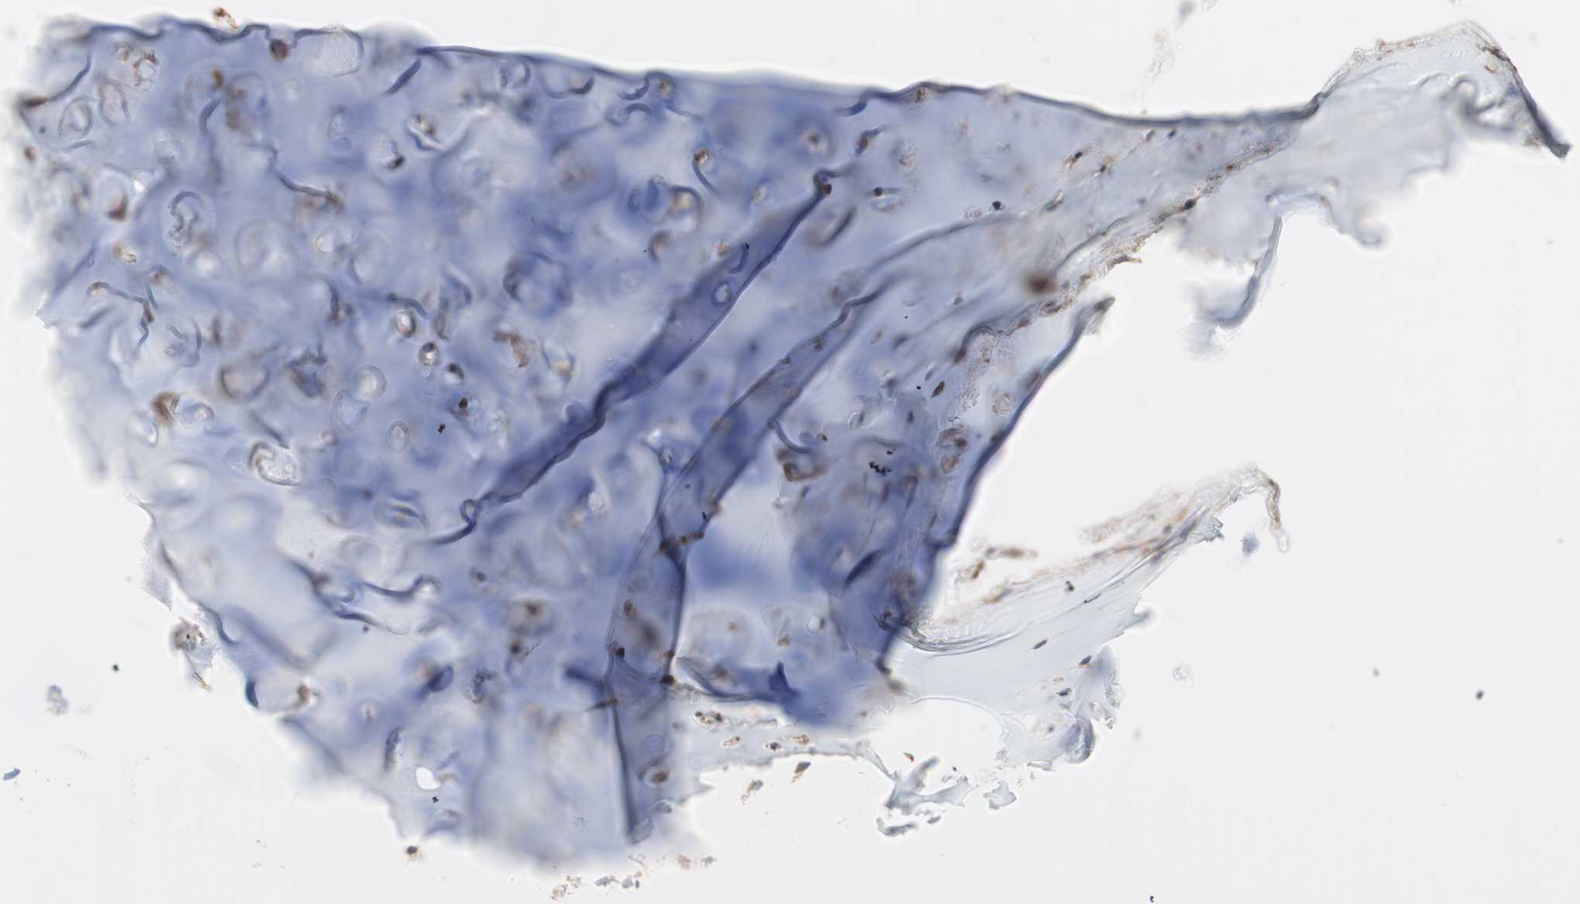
{"staining": {"intensity": "moderate", "quantity": ">75%", "location": "cytoplasmic/membranous"}, "tissue": "adipose tissue", "cell_type": "Adipocytes", "image_type": "normal", "snomed": [{"axis": "morphology", "description": "Normal tissue, NOS"}, {"axis": "topography", "description": "Cartilage tissue"}, {"axis": "topography", "description": "Bronchus"}], "caption": "This is a micrograph of IHC staining of benign adipose tissue, which shows moderate expression in the cytoplasmic/membranous of adipocytes.", "gene": "GPSM2", "patient": {"sex": "female", "age": 73}}